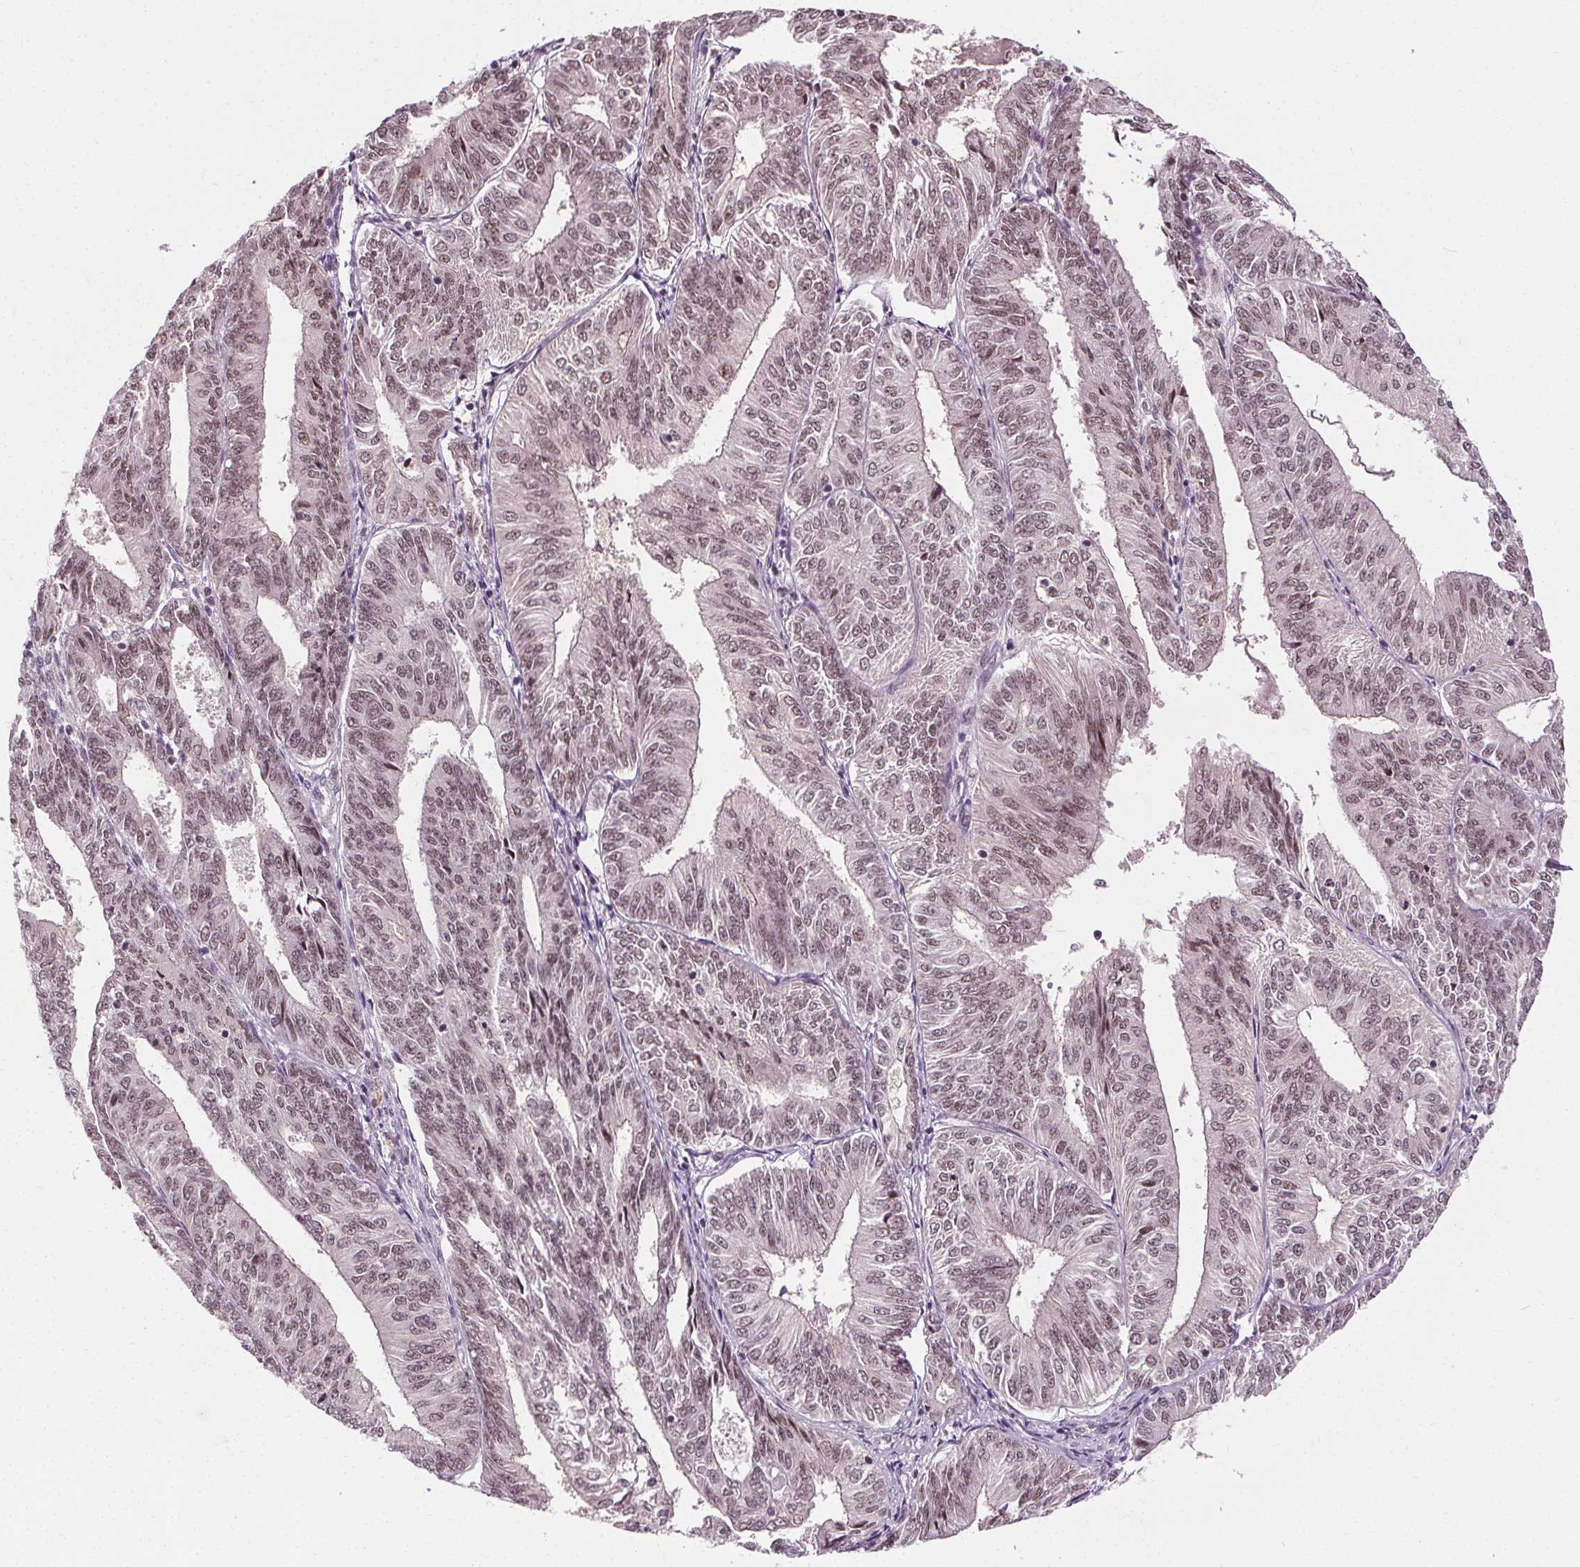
{"staining": {"intensity": "moderate", "quantity": ">75%", "location": "nuclear"}, "tissue": "endometrial cancer", "cell_type": "Tumor cells", "image_type": "cancer", "snomed": [{"axis": "morphology", "description": "Adenocarcinoma, NOS"}, {"axis": "topography", "description": "Endometrium"}], "caption": "An immunohistochemistry micrograph of tumor tissue is shown. Protein staining in brown shows moderate nuclear positivity in endometrial adenocarcinoma within tumor cells. (DAB (3,3'-diaminobenzidine) IHC with brightfield microscopy, high magnification).", "gene": "MED6", "patient": {"sex": "female", "age": 58}}